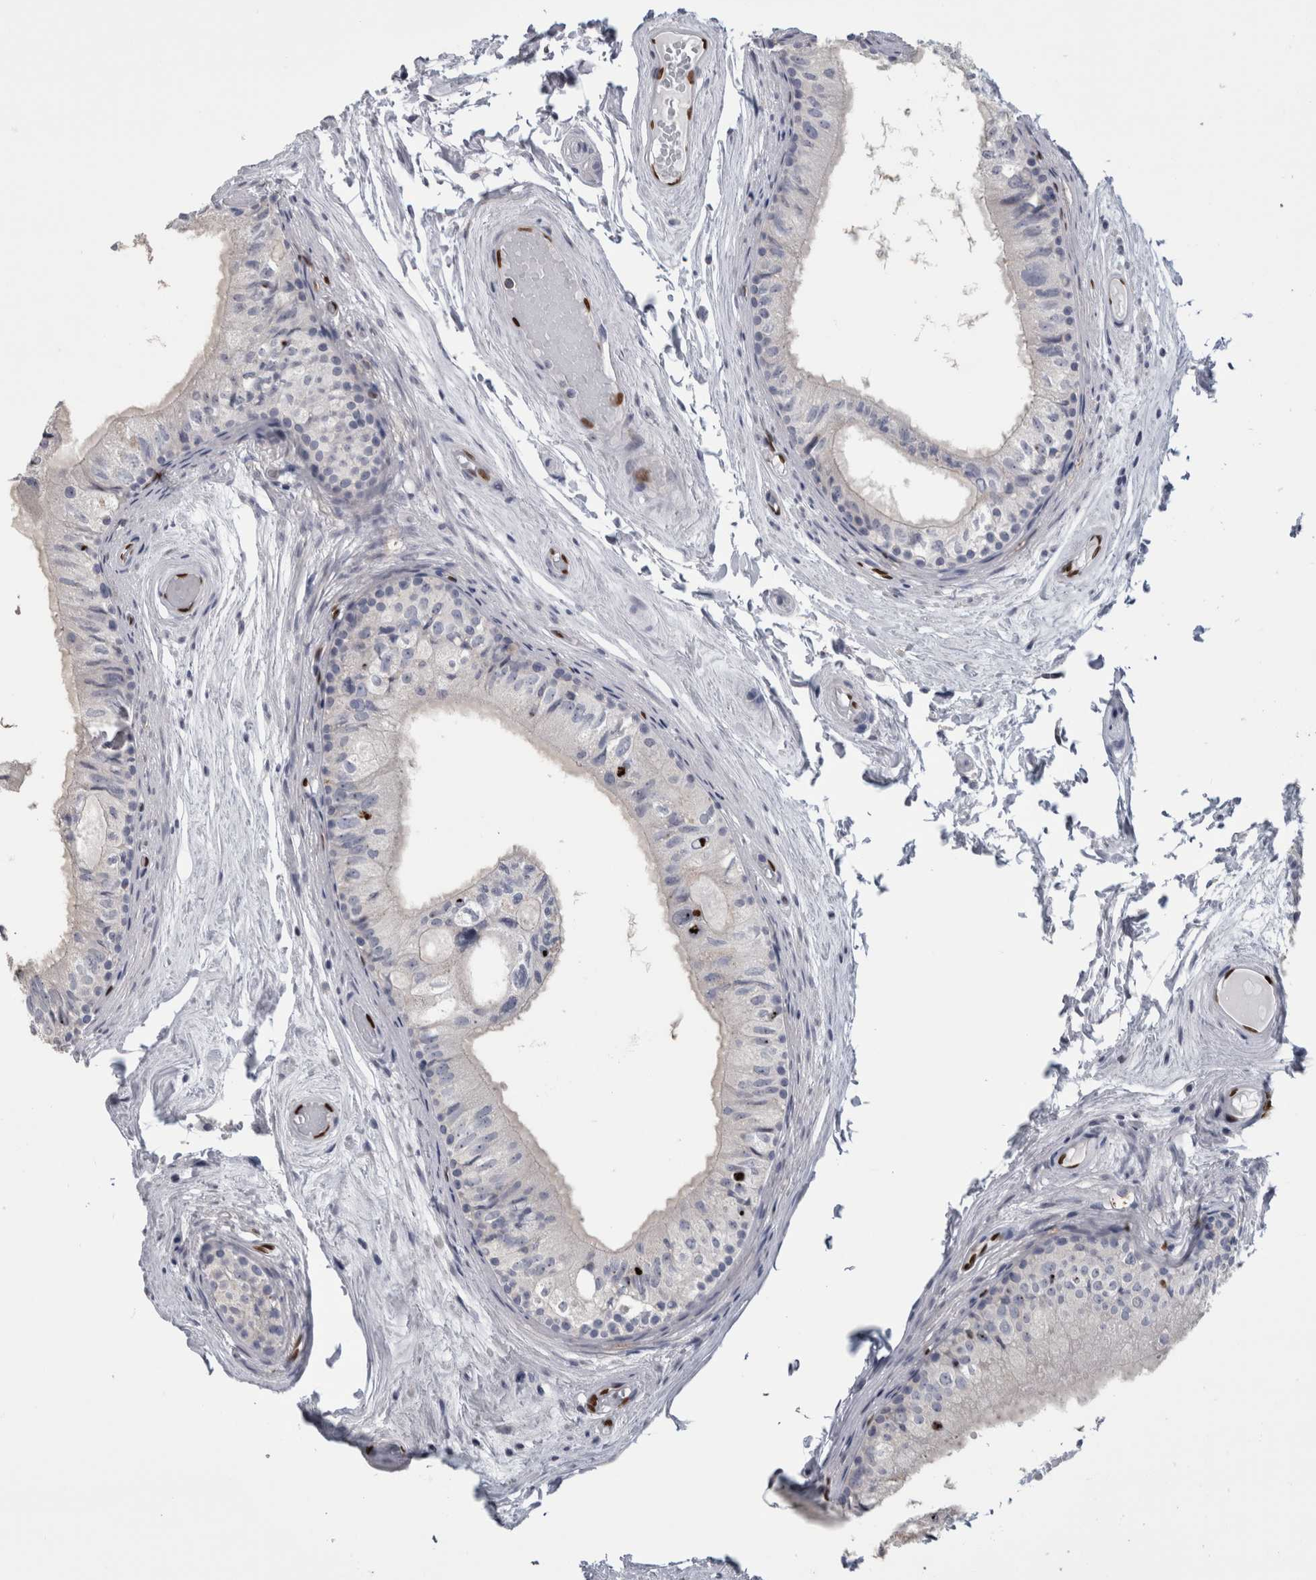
{"staining": {"intensity": "negative", "quantity": "none", "location": "none"}, "tissue": "epididymis", "cell_type": "Glandular cells", "image_type": "normal", "snomed": [{"axis": "morphology", "description": "Normal tissue, NOS"}, {"axis": "topography", "description": "Epididymis"}], "caption": "The histopathology image exhibits no staining of glandular cells in unremarkable epididymis.", "gene": "IL33", "patient": {"sex": "male", "age": 79}}